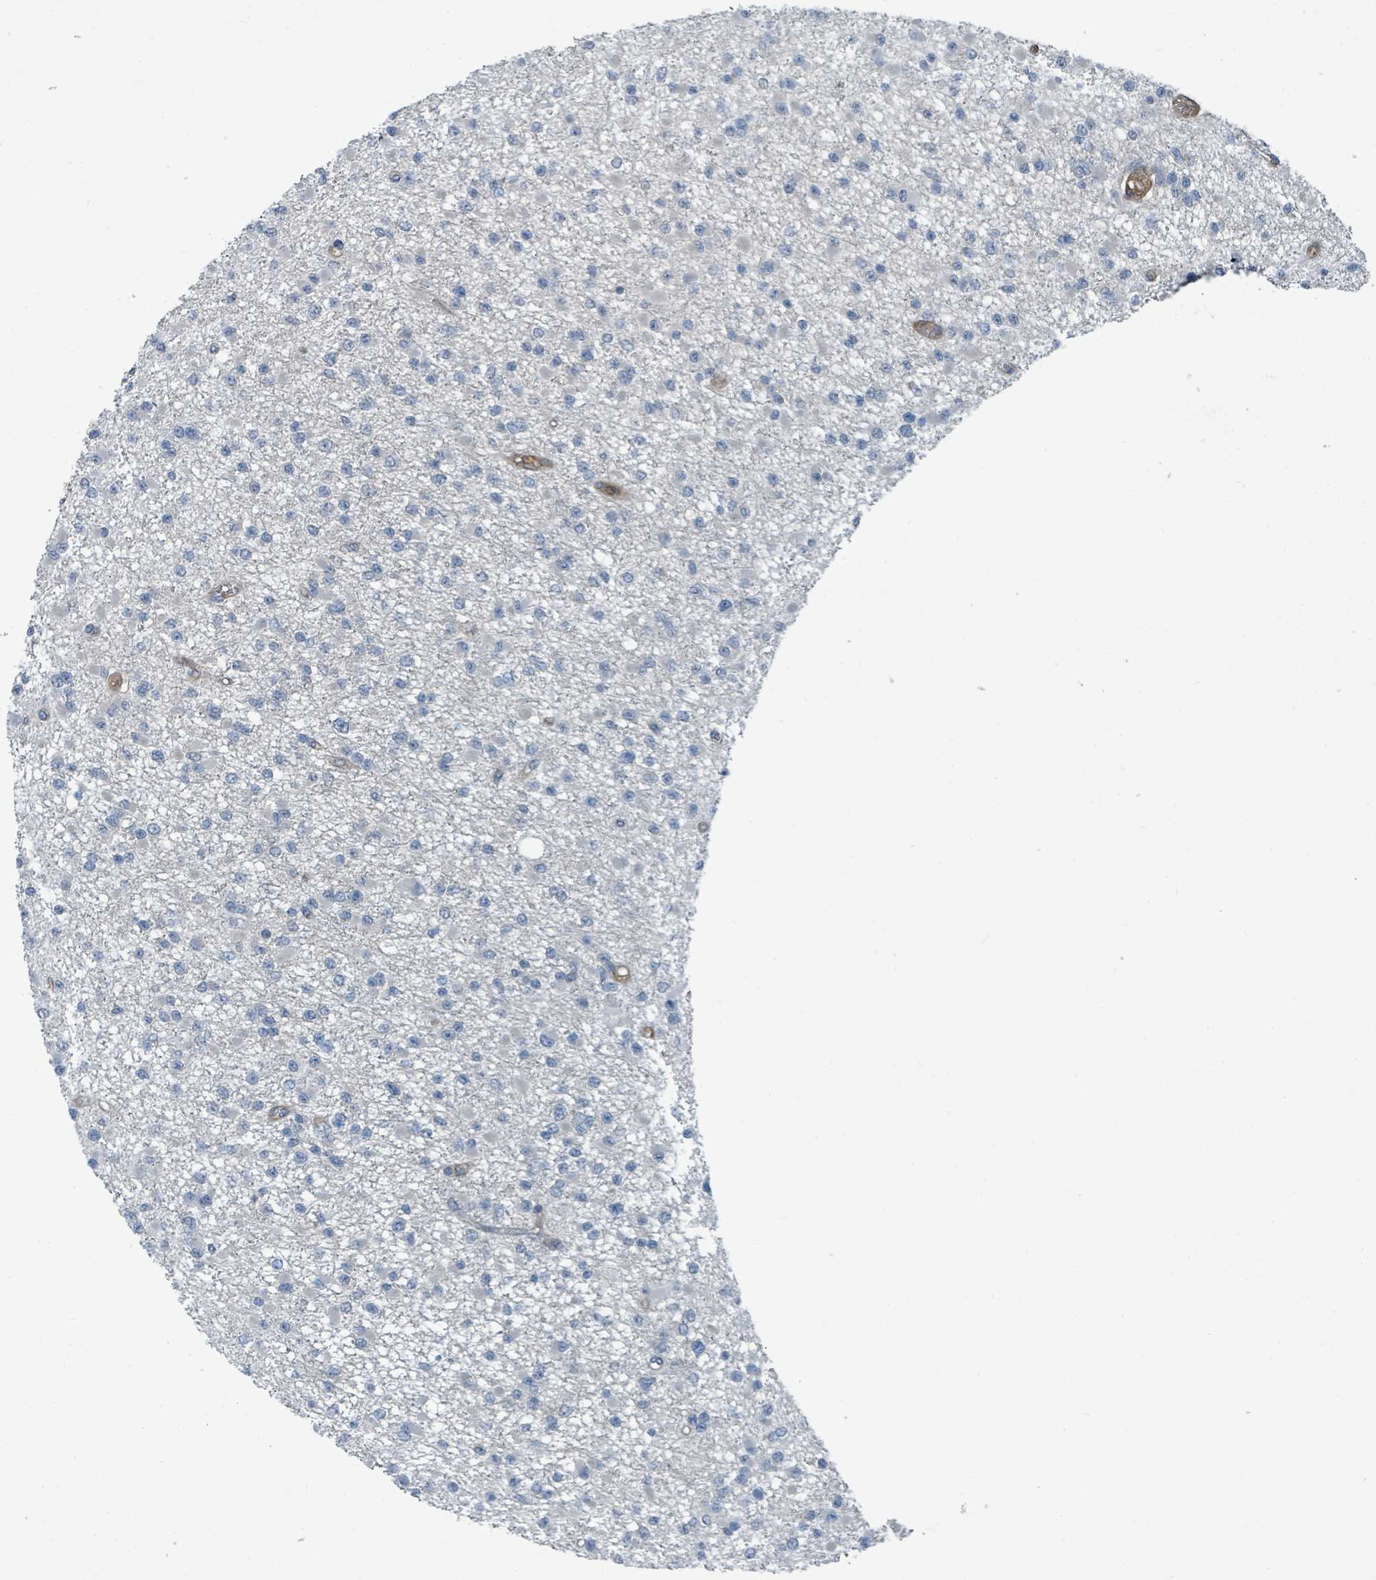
{"staining": {"intensity": "negative", "quantity": "none", "location": "none"}, "tissue": "glioma", "cell_type": "Tumor cells", "image_type": "cancer", "snomed": [{"axis": "morphology", "description": "Glioma, malignant, Low grade"}, {"axis": "topography", "description": "Brain"}], "caption": "High magnification brightfield microscopy of glioma stained with DAB (3,3'-diaminobenzidine) (brown) and counterstained with hematoxylin (blue): tumor cells show no significant expression.", "gene": "SLC44A5", "patient": {"sex": "female", "age": 22}}